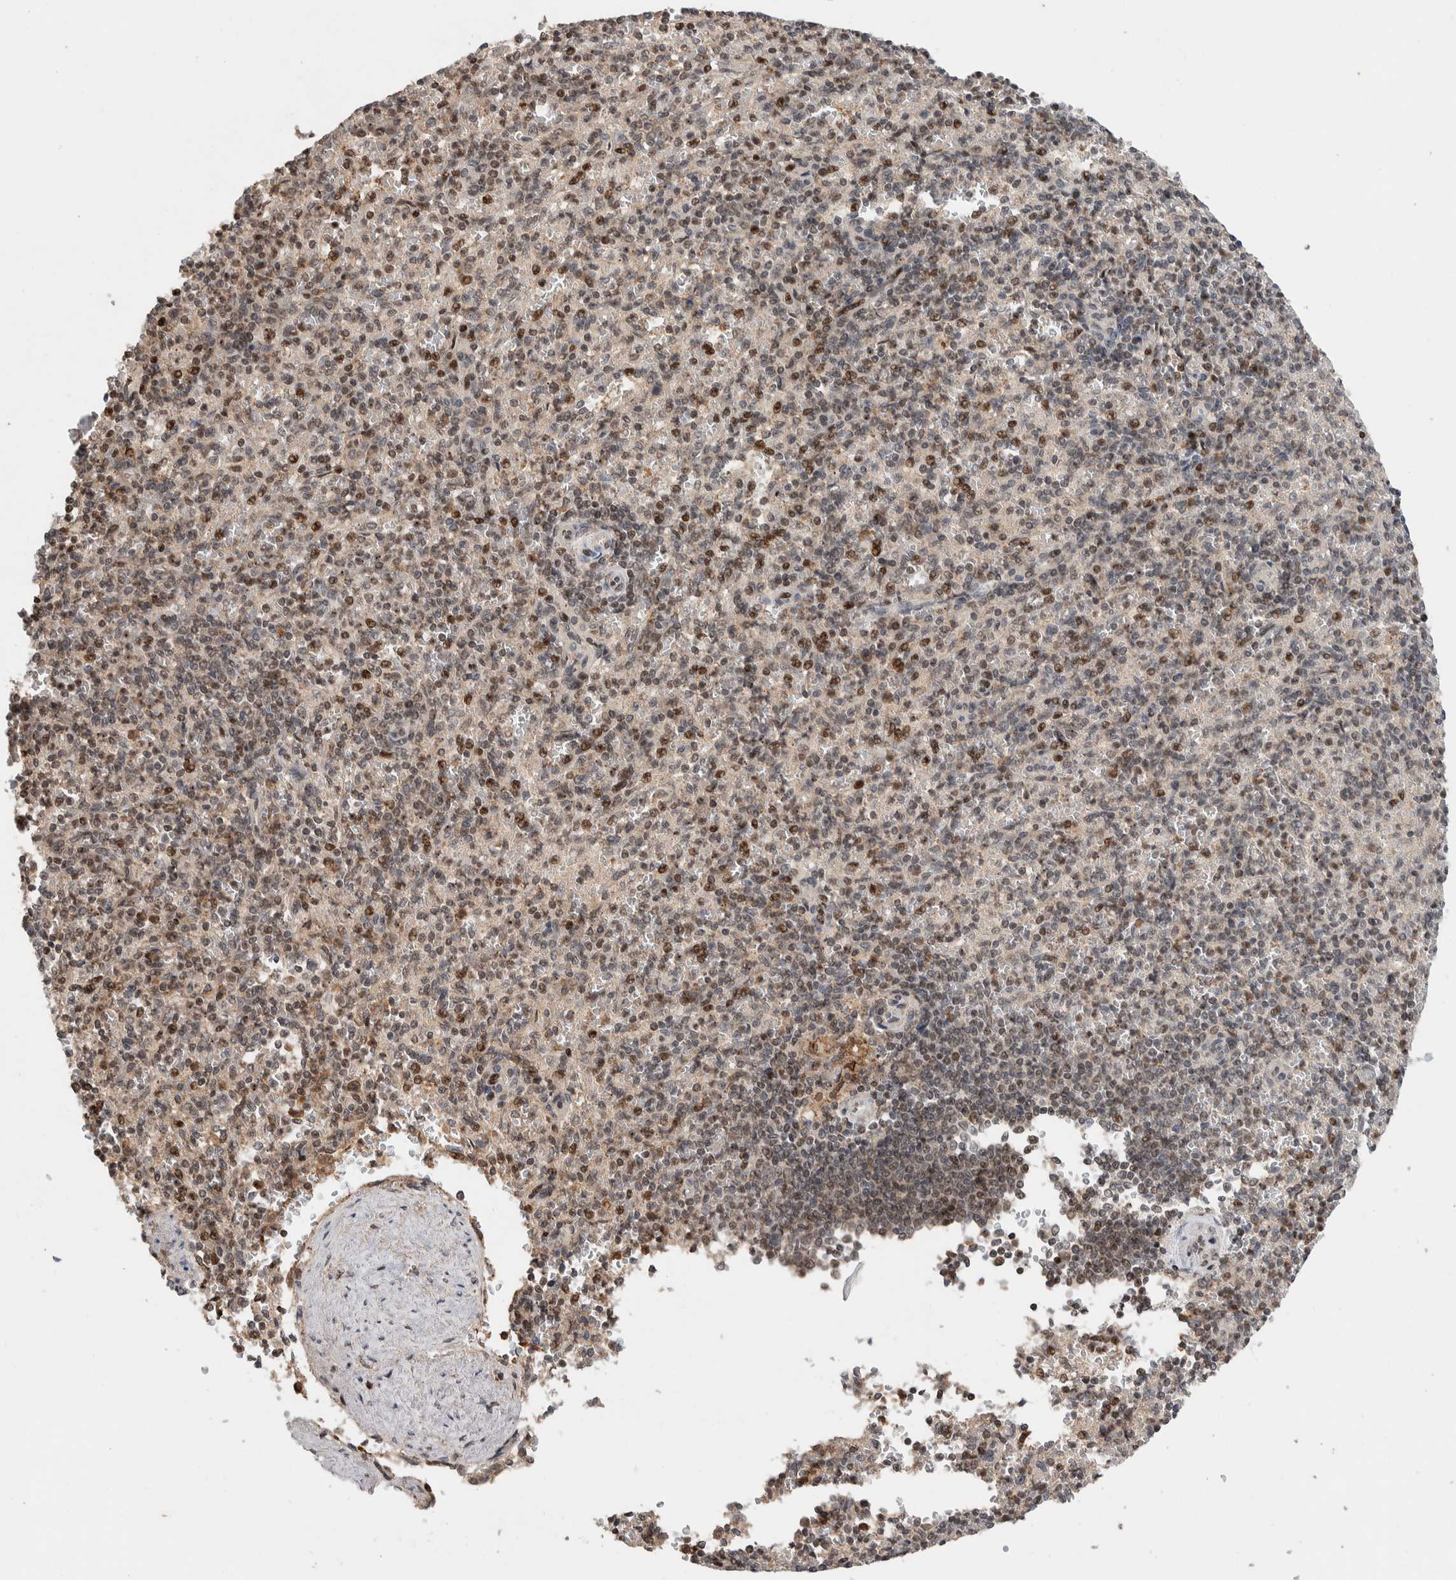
{"staining": {"intensity": "moderate", "quantity": "25%-75%", "location": "nuclear"}, "tissue": "spleen", "cell_type": "Cells in red pulp", "image_type": "normal", "snomed": [{"axis": "morphology", "description": "Normal tissue, NOS"}, {"axis": "topography", "description": "Spleen"}], "caption": "Protein staining of normal spleen reveals moderate nuclear staining in about 25%-75% of cells in red pulp.", "gene": "ZNF521", "patient": {"sex": "female", "age": 74}}